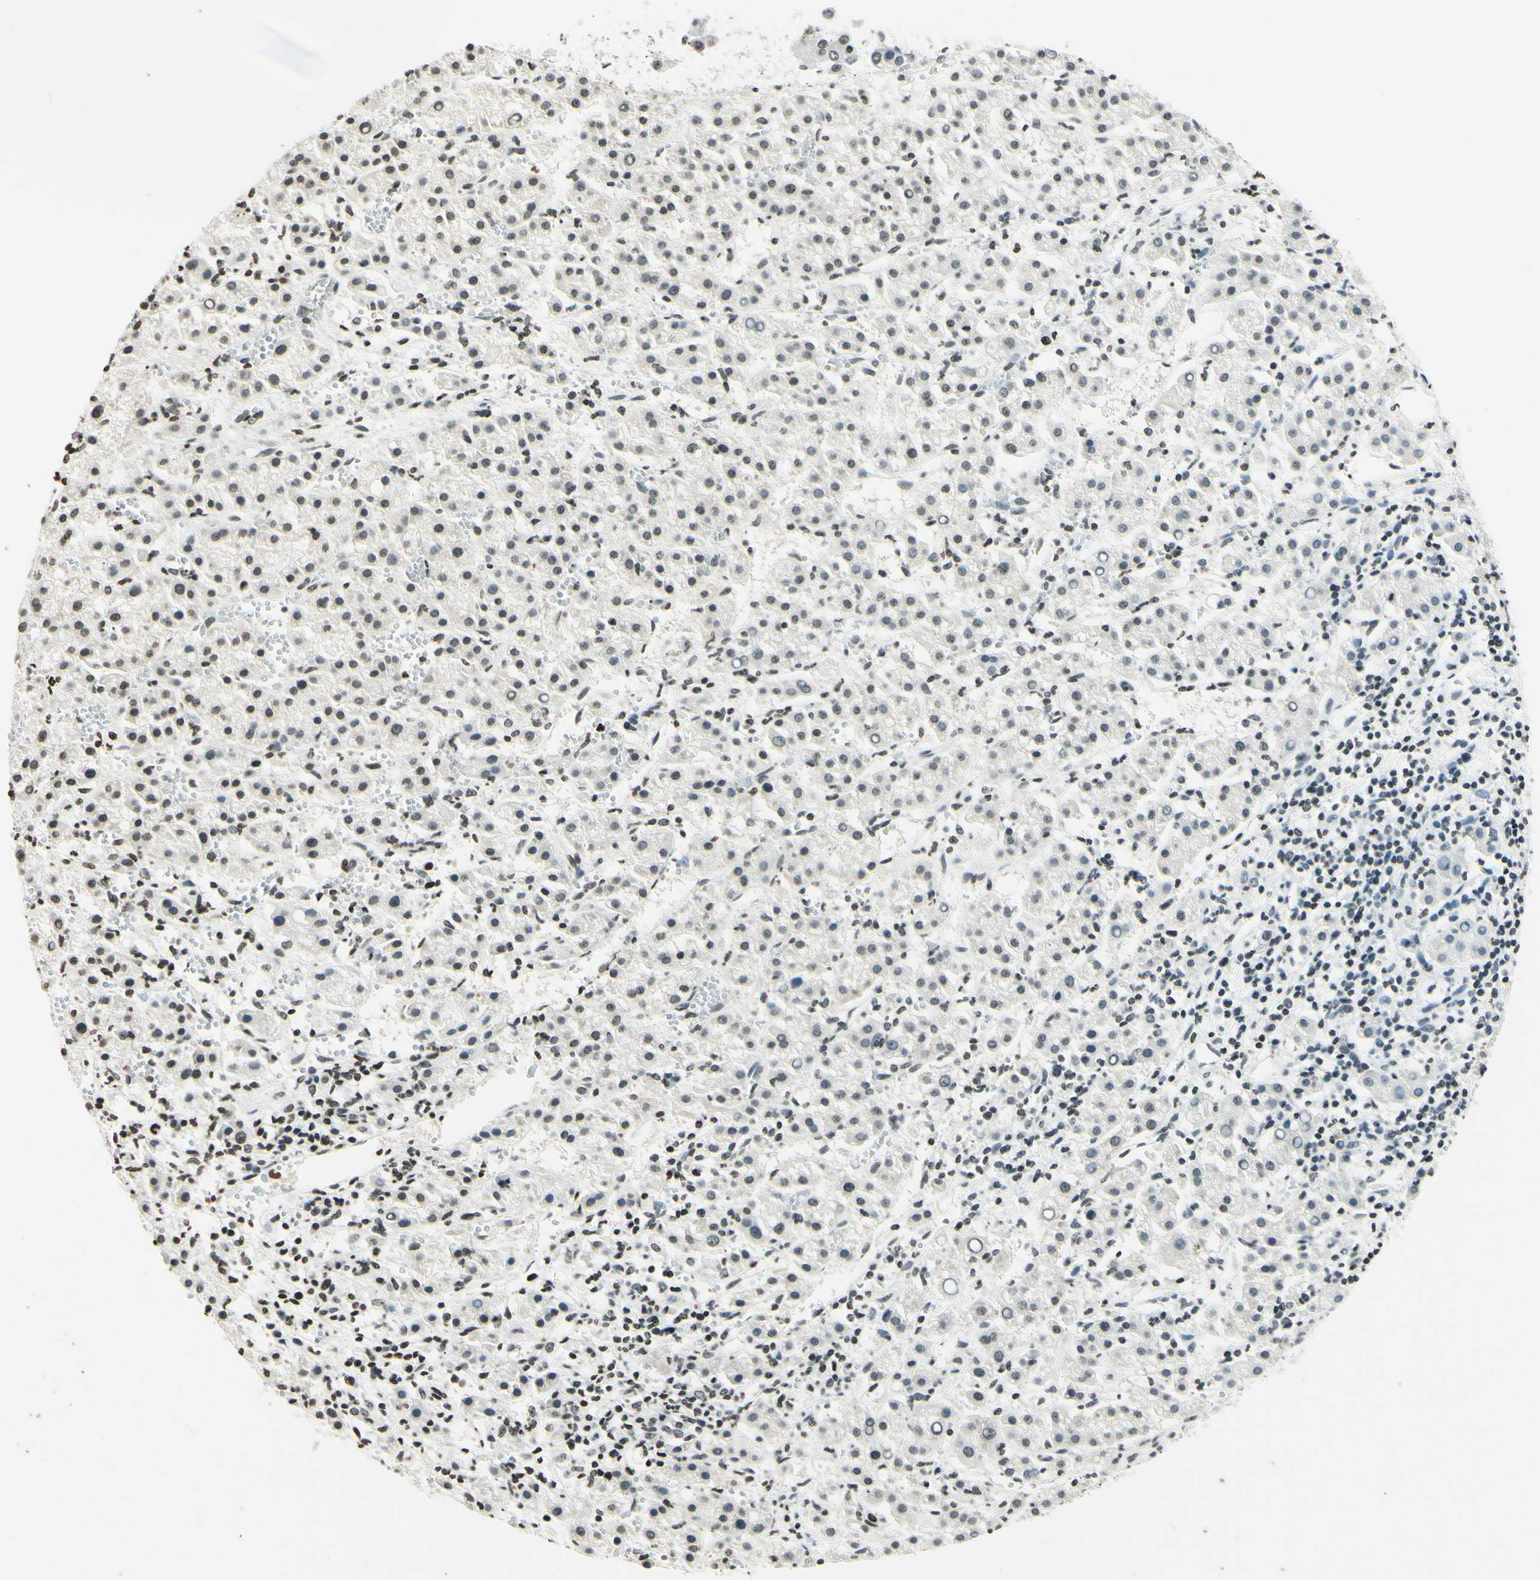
{"staining": {"intensity": "weak", "quantity": "25%-75%", "location": "nuclear"}, "tissue": "liver cancer", "cell_type": "Tumor cells", "image_type": "cancer", "snomed": [{"axis": "morphology", "description": "Carcinoma, Hepatocellular, NOS"}, {"axis": "topography", "description": "Liver"}], "caption": "Liver cancer stained with IHC shows weak nuclear expression in about 25%-75% of tumor cells.", "gene": "MSH2", "patient": {"sex": "female", "age": 58}}